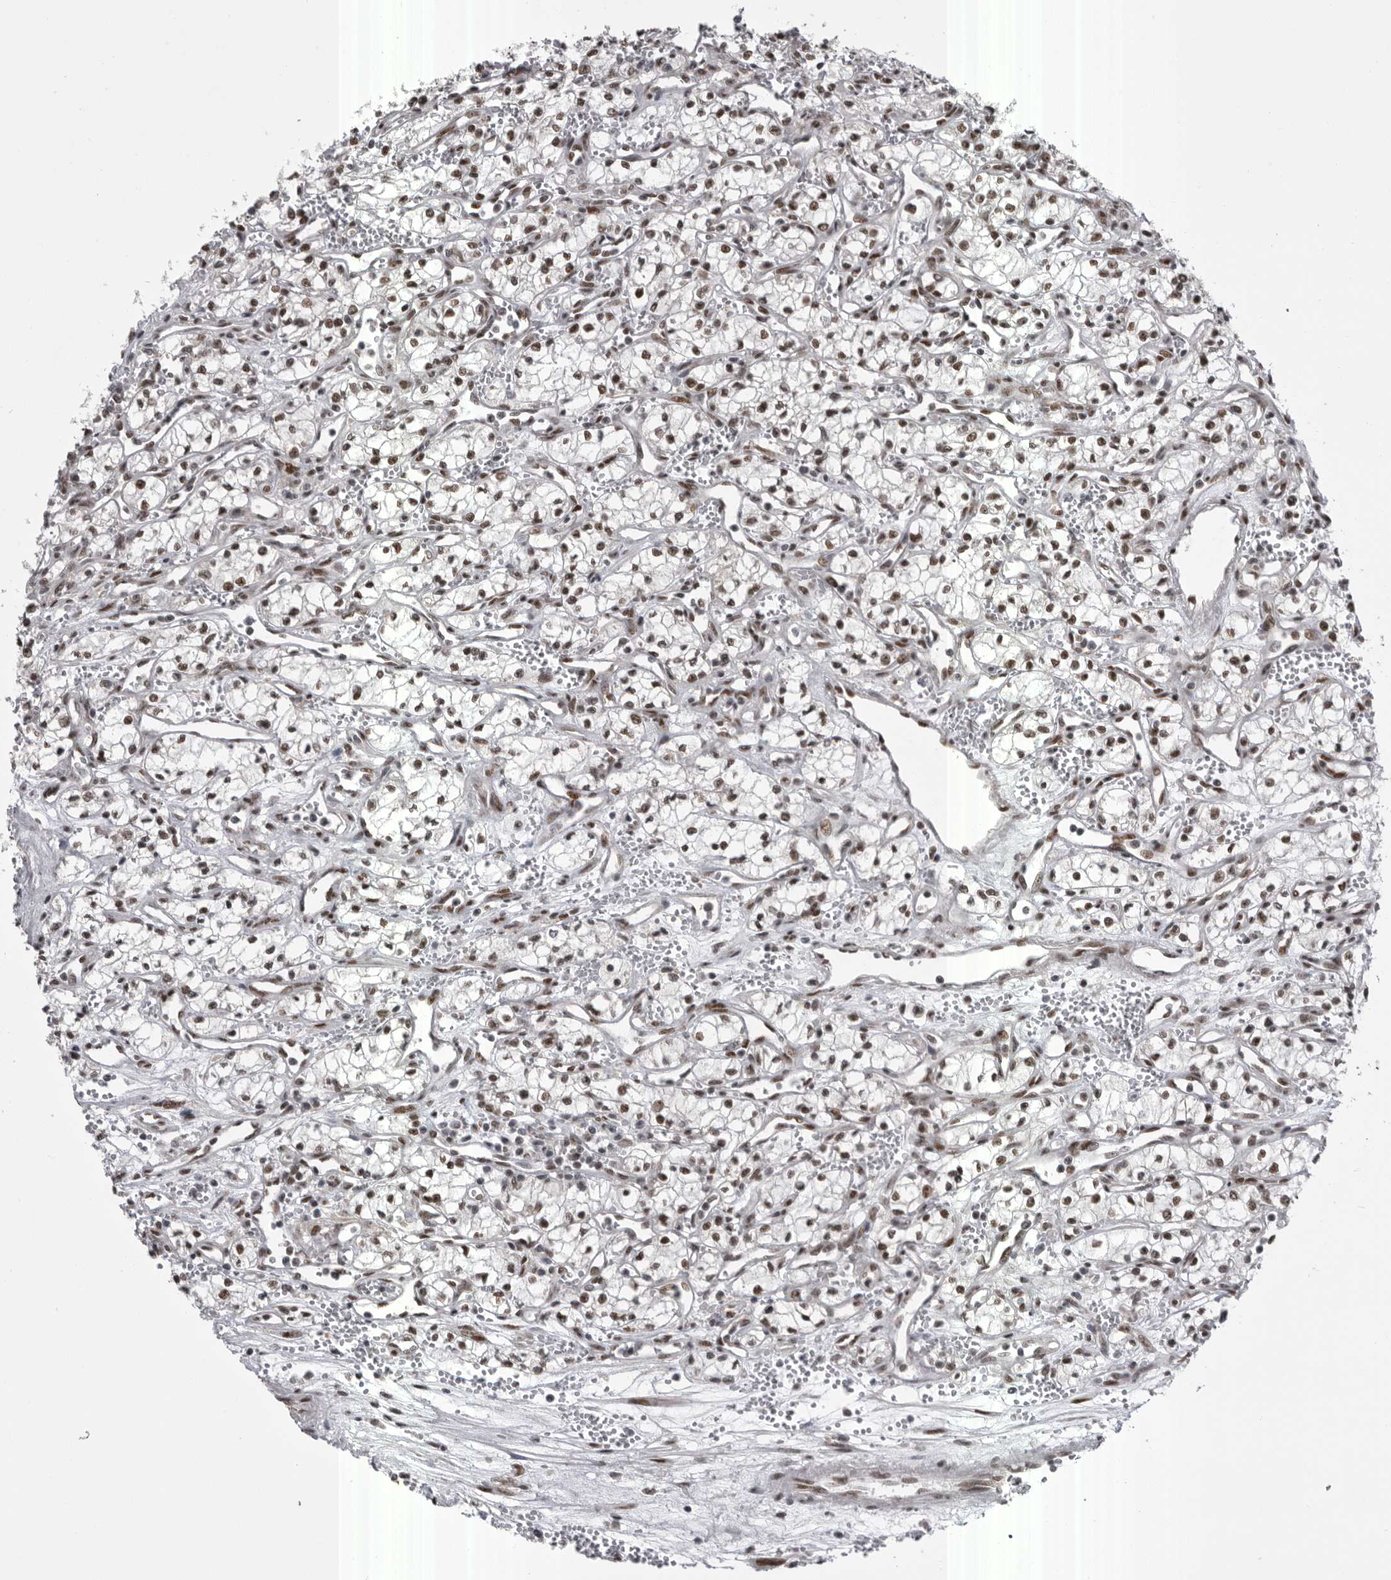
{"staining": {"intensity": "moderate", "quantity": ">75%", "location": "nuclear"}, "tissue": "renal cancer", "cell_type": "Tumor cells", "image_type": "cancer", "snomed": [{"axis": "morphology", "description": "Adenocarcinoma, NOS"}, {"axis": "topography", "description": "Kidney"}], "caption": "Immunohistochemistry (IHC) histopathology image of human adenocarcinoma (renal) stained for a protein (brown), which shows medium levels of moderate nuclear positivity in approximately >75% of tumor cells.", "gene": "MEPCE", "patient": {"sex": "male", "age": 59}}